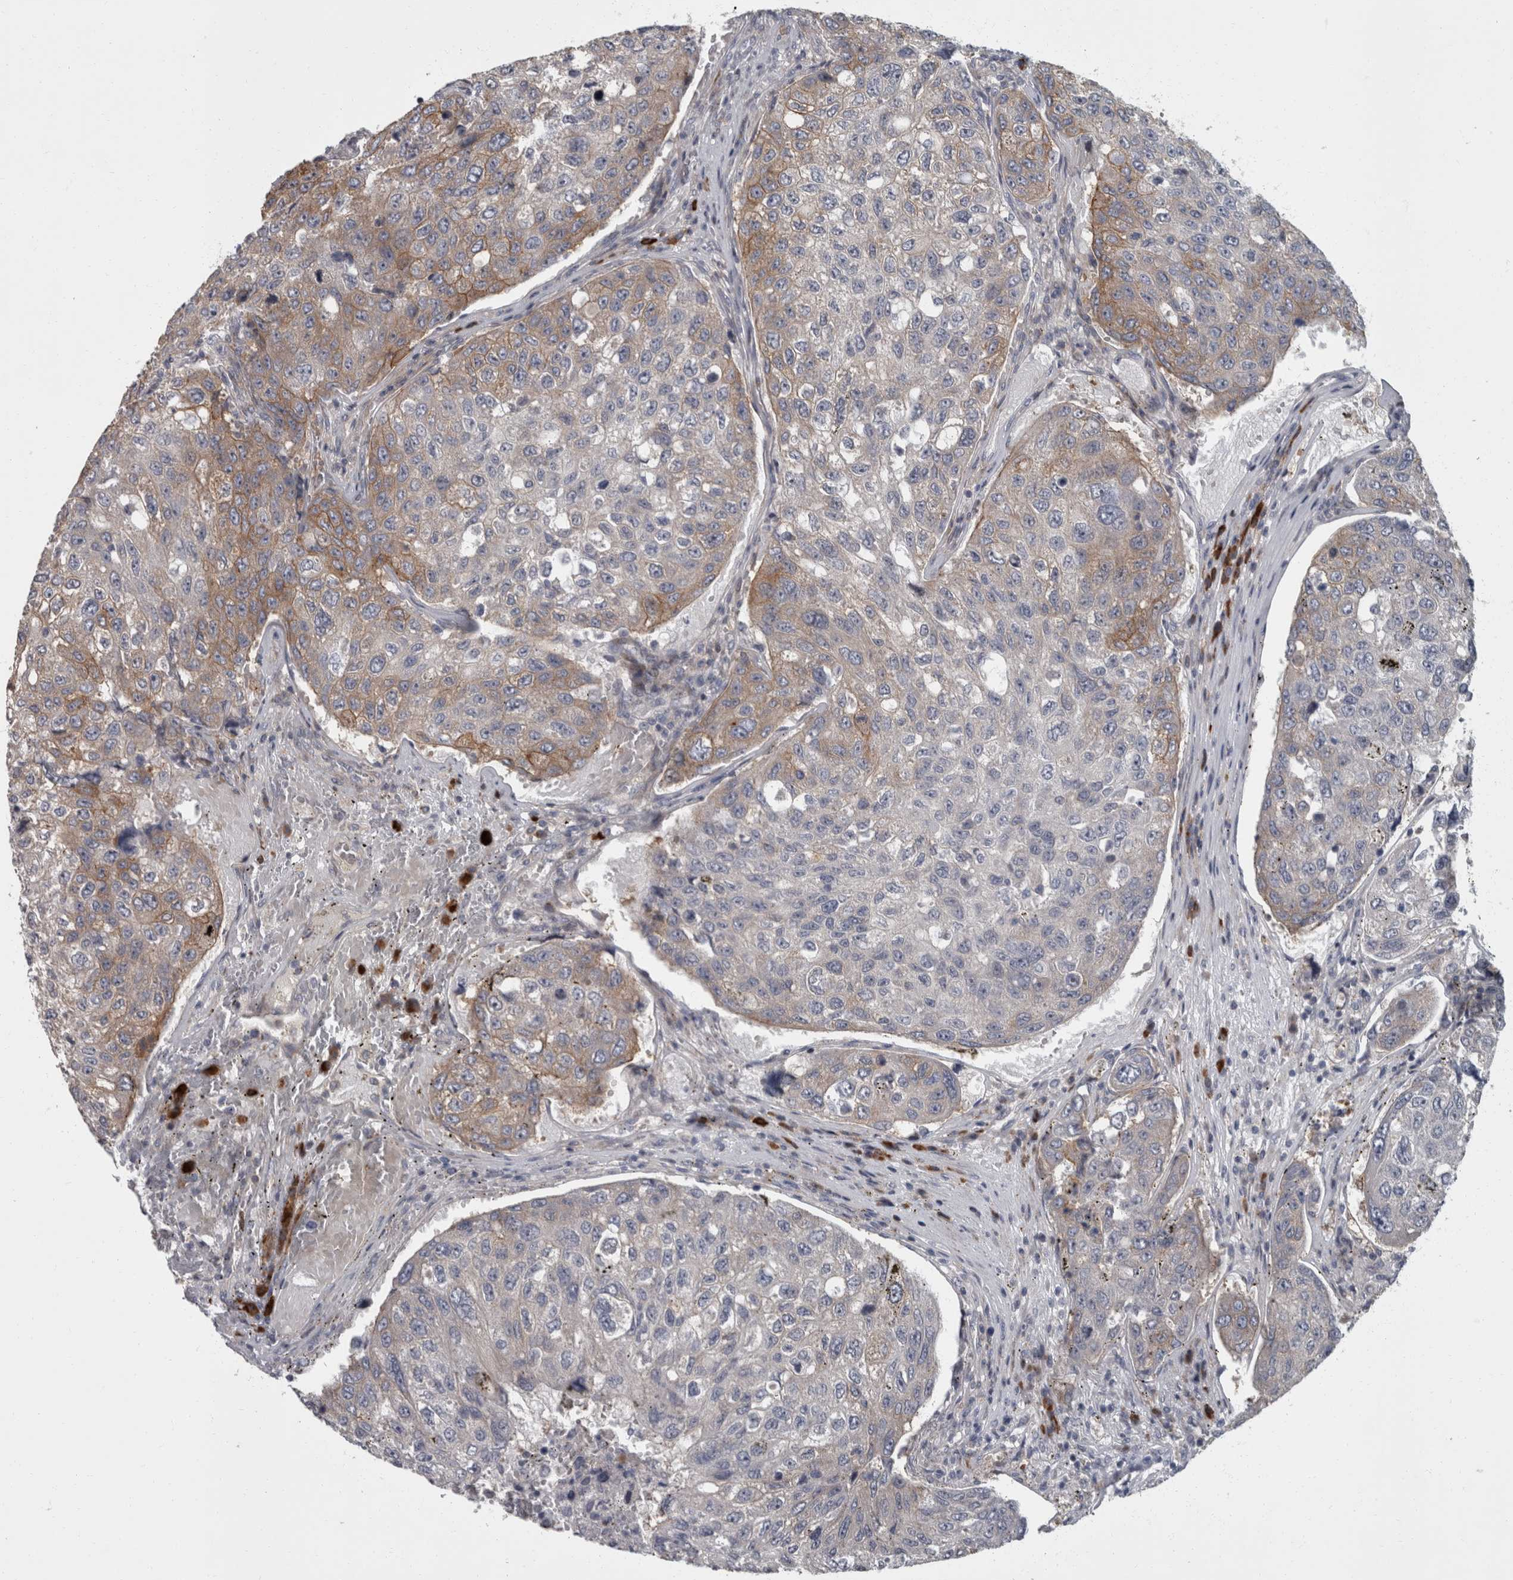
{"staining": {"intensity": "moderate", "quantity": "<25%", "location": "cytoplasmic/membranous"}, "tissue": "urothelial cancer", "cell_type": "Tumor cells", "image_type": "cancer", "snomed": [{"axis": "morphology", "description": "Urothelial carcinoma, High grade"}, {"axis": "topography", "description": "Lymph node"}, {"axis": "topography", "description": "Urinary bladder"}], "caption": "Immunohistochemistry histopathology image of human urothelial cancer stained for a protein (brown), which demonstrates low levels of moderate cytoplasmic/membranous expression in approximately <25% of tumor cells.", "gene": "CDC42BPG", "patient": {"sex": "male", "age": 51}}